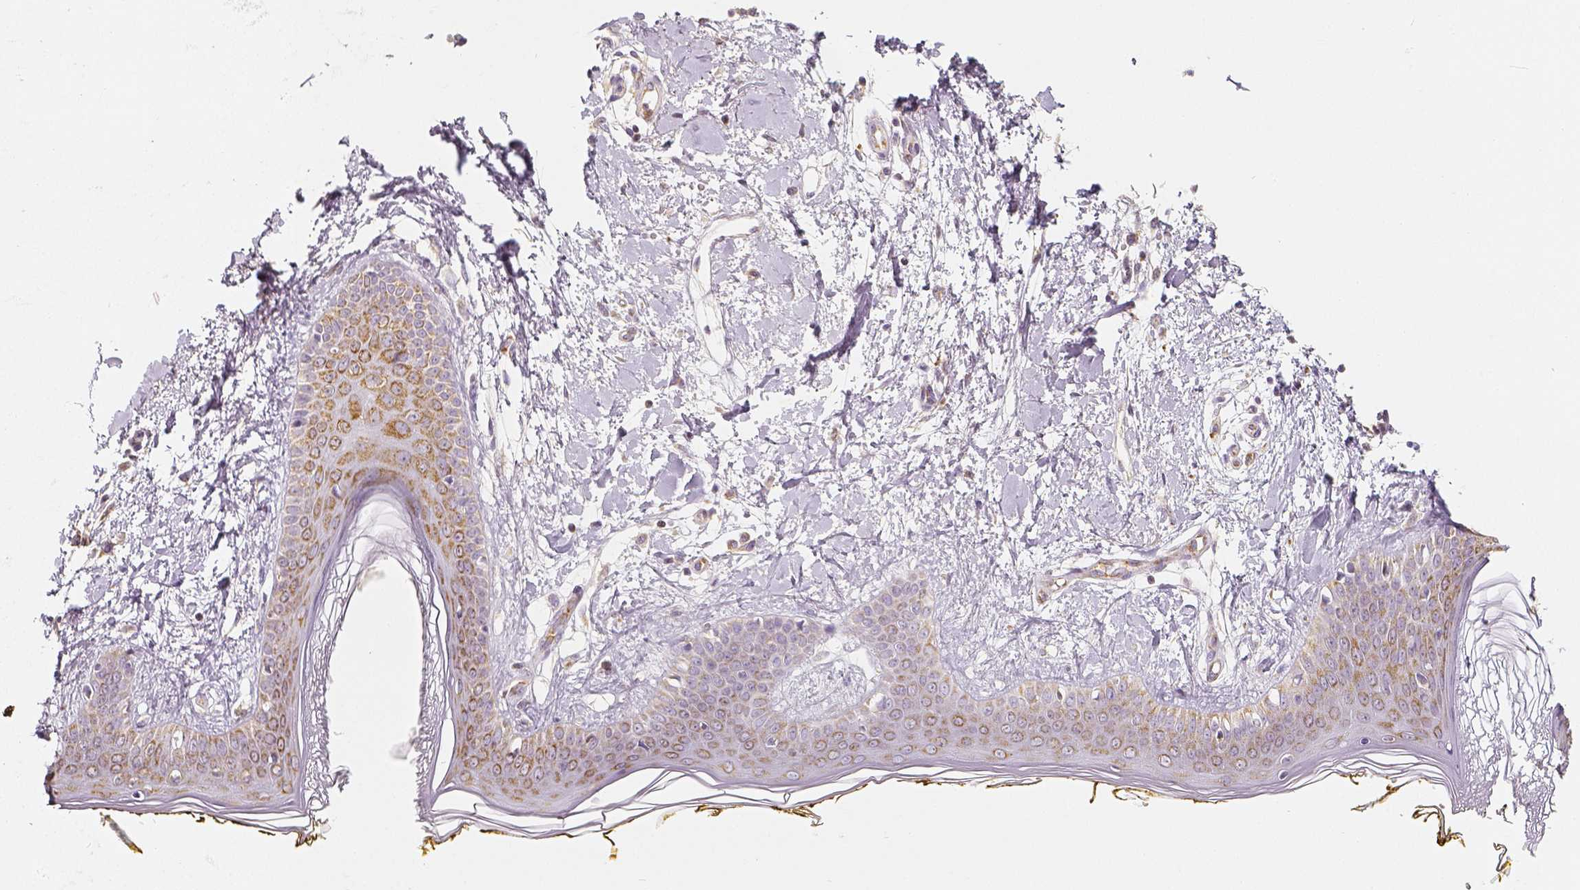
{"staining": {"intensity": "moderate", "quantity": "25%-75%", "location": "cytoplasmic/membranous"}, "tissue": "skin", "cell_type": "Fibroblasts", "image_type": "normal", "snomed": [{"axis": "morphology", "description": "Normal tissue, NOS"}, {"axis": "topography", "description": "Skin"}], "caption": "Protein expression analysis of unremarkable human skin reveals moderate cytoplasmic/membranous staining in about 25%-75% of fibroblasts.", "gene": "PGAM5", "patient": {"sex": "female", "age": 34}}